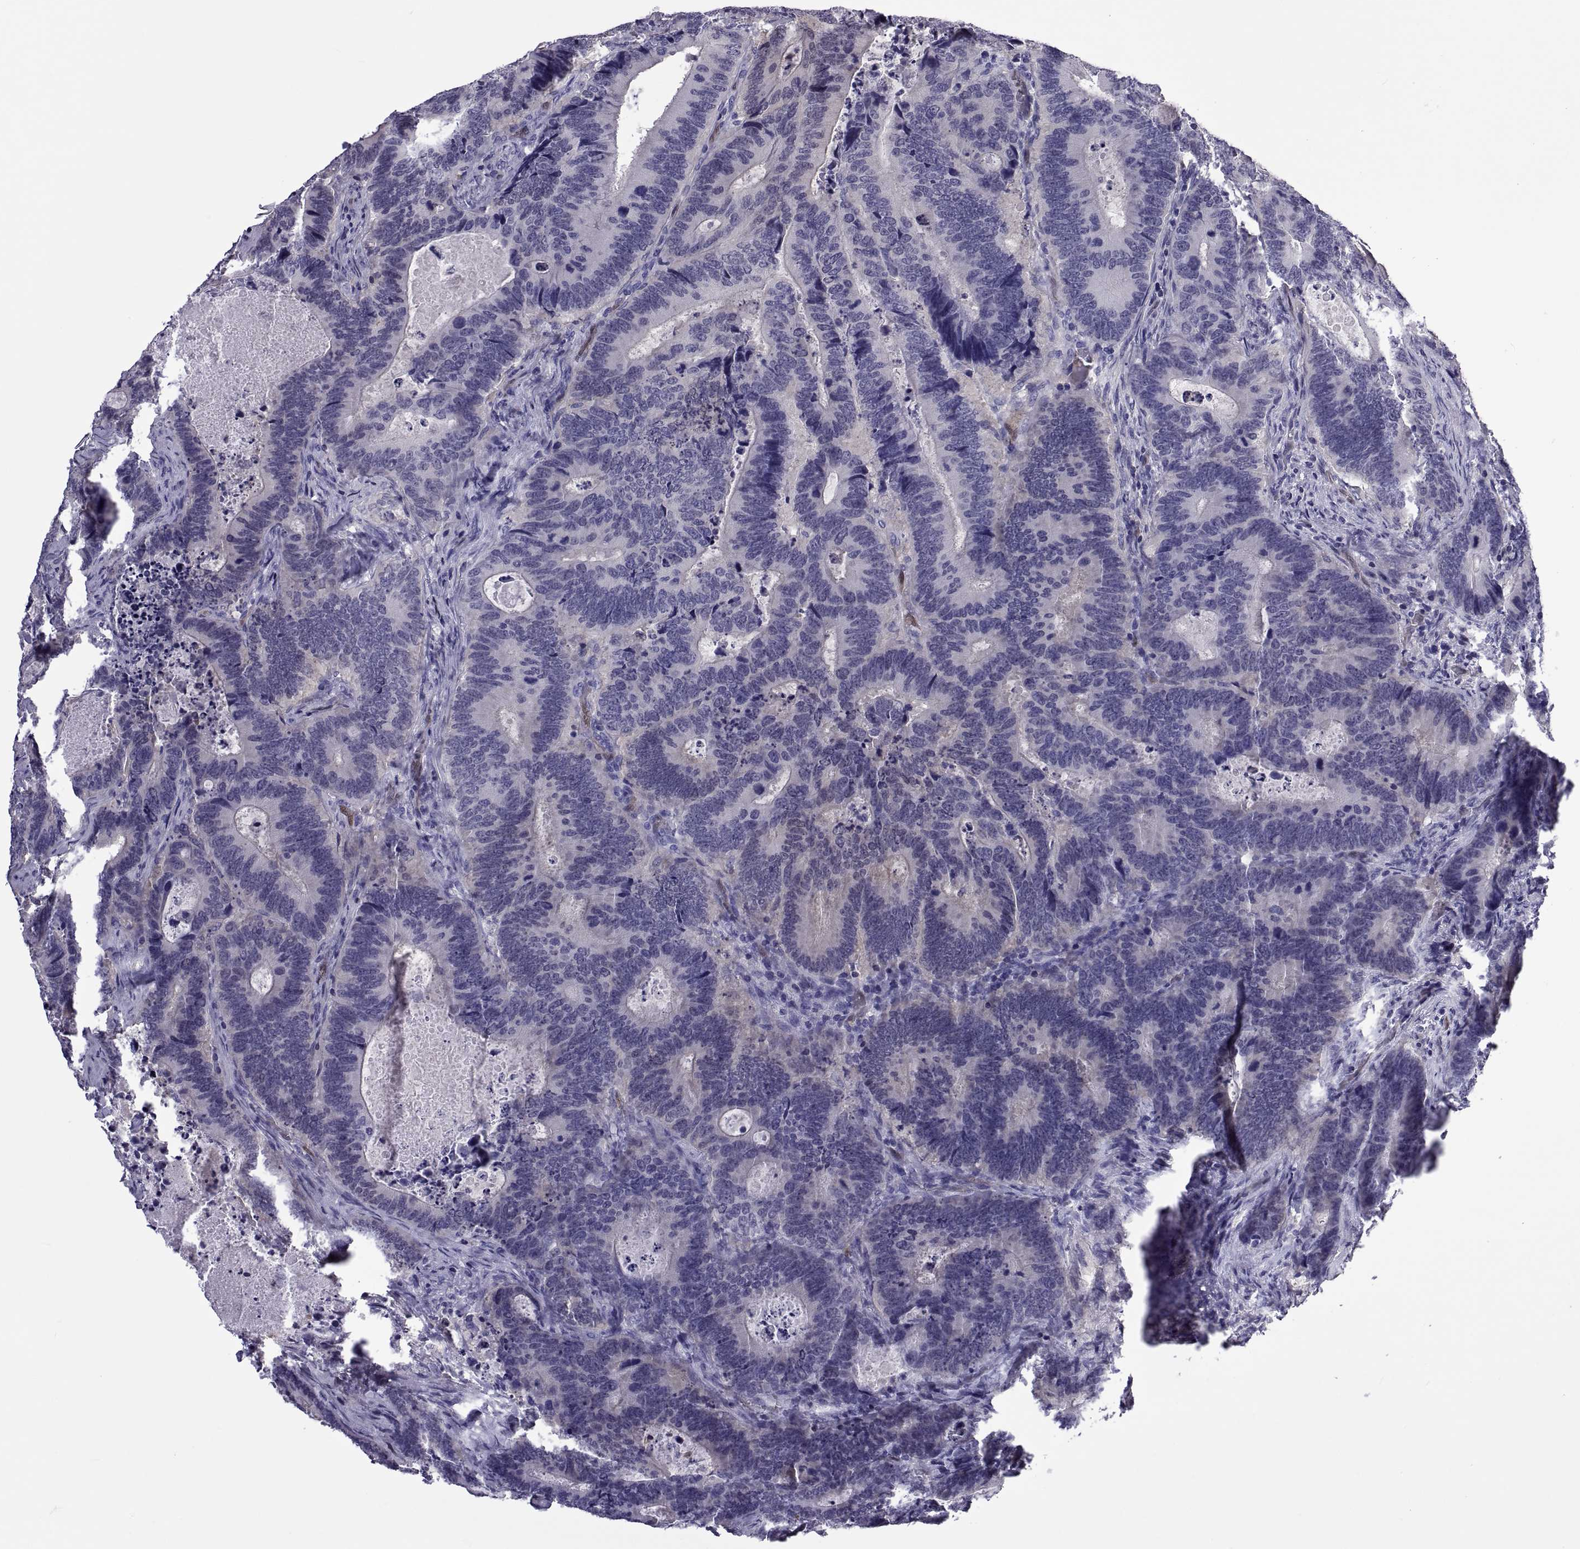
{"staining": {"intensity": "negative", "quantity": "none", "location": "none"}, "tissue": "colorectal cancer", "cell_type": "Tumor cells", "image_type": "cancer", "snomed": [{"axis": "morphology", "description": "Adenocarcinoma, NOS"}, {"axis": "topography", "description": "Colon"}], "caption": "This micrograph is of adenocarcinoma (colorectal) stained with immunohistochemistry (IHC) to label a protein in brown with the nuclei are counter-stained blue. There is no positivity in tumor cells.", "gene": "LCN9", "patient": {"sex": "female", "age": 82}}